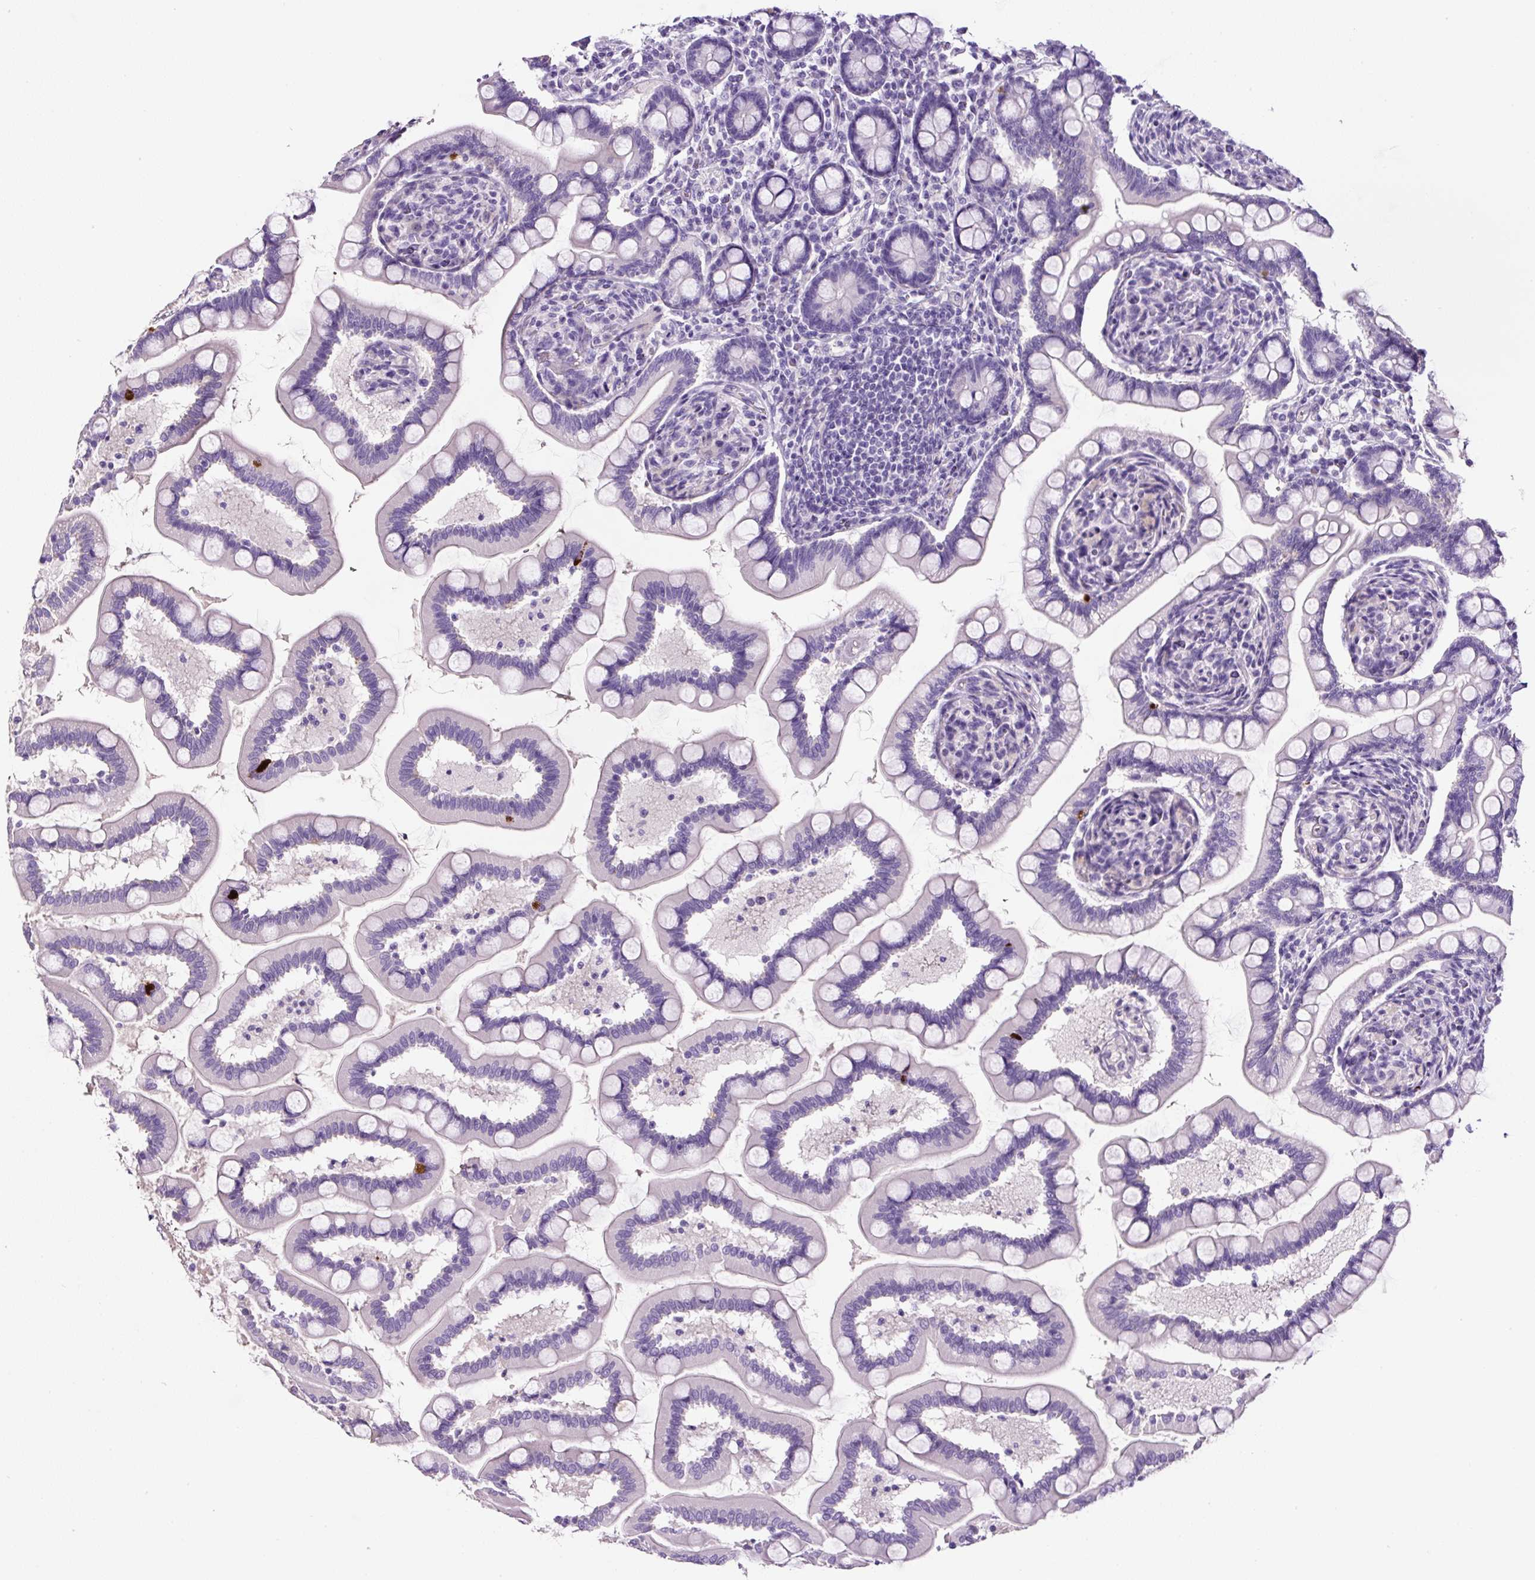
{"staining": {"intensity": "strong", "quantity": "<25%", "location": "cytoplasmic/membranous"}, "tissue": "small intestine", "cell_type": "Glandular cells", "image_type": "normal", "snomed": [{"axis": "morphology", "description": "Normal tissue, NOS"}, {"axis": "topography", "description": "Small intestine"}], "caption": "Approximately <25% of glandular cells in benign human small intestine demonstrate strong cytoplasmic/membranous protein positivity as visualized by brown immunohistochemical staining.", "gene": "OR14A2", "patient": {"sex": "female", "age": 64}}